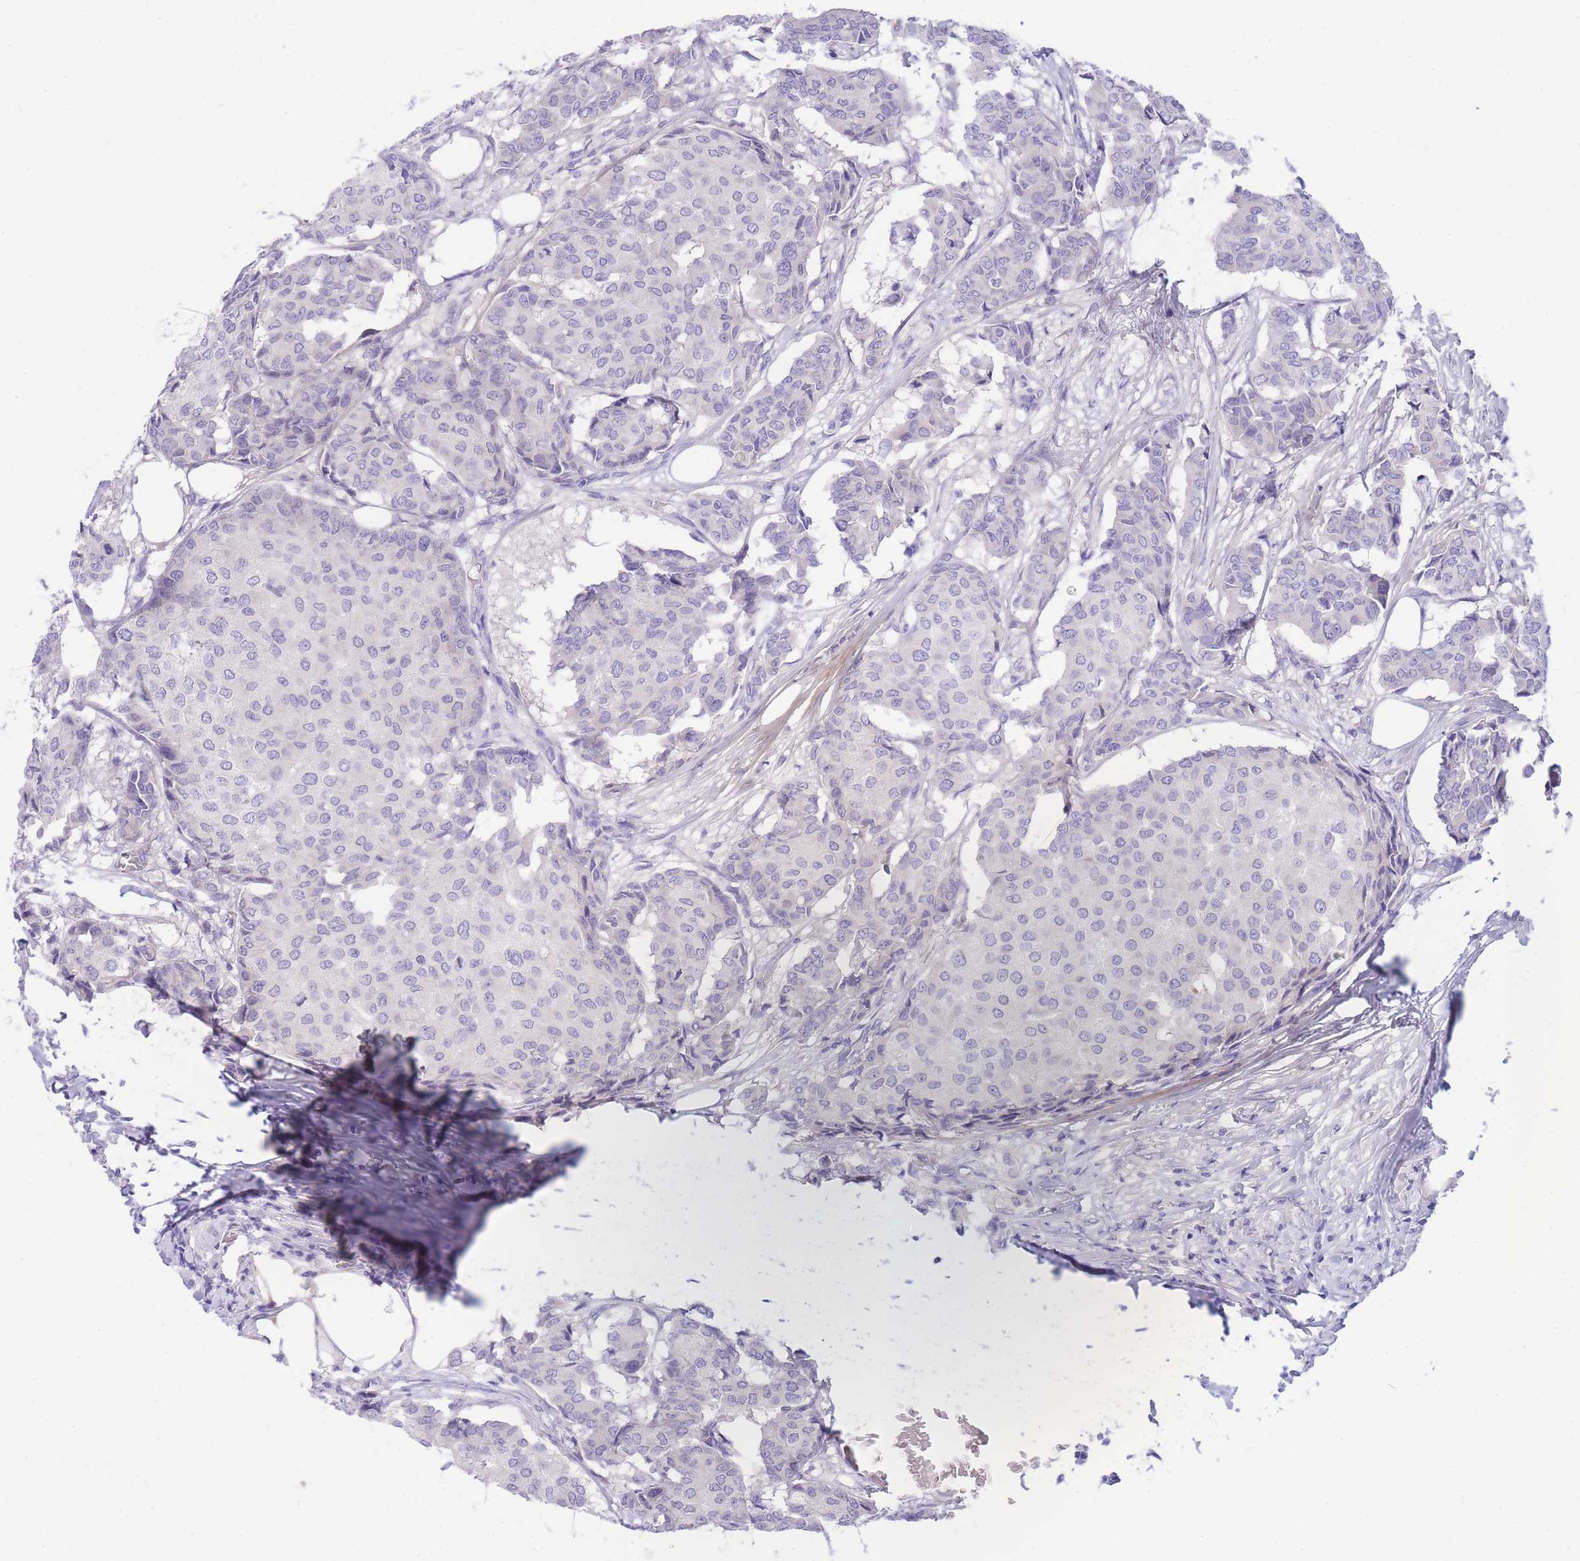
{"staining": {"intensity": "negative", "quantity": "none", "location": "none"}, "tissue": "breast cancer", "cell_type": "Tumor cells", "image_type": "cancer", "snomed": [{"axis": "morphology", "description": "Duct carcinoma"}, {"axis": "topography", "description": "Breast"}], "caption": "A high-resolution image shows immunohistochemistry (IHC) staining of breast cancer, which shows no significant staining in tumor cells.", "gene": "PCDHB3", "patient": {"sex": "female", "age": 75}}